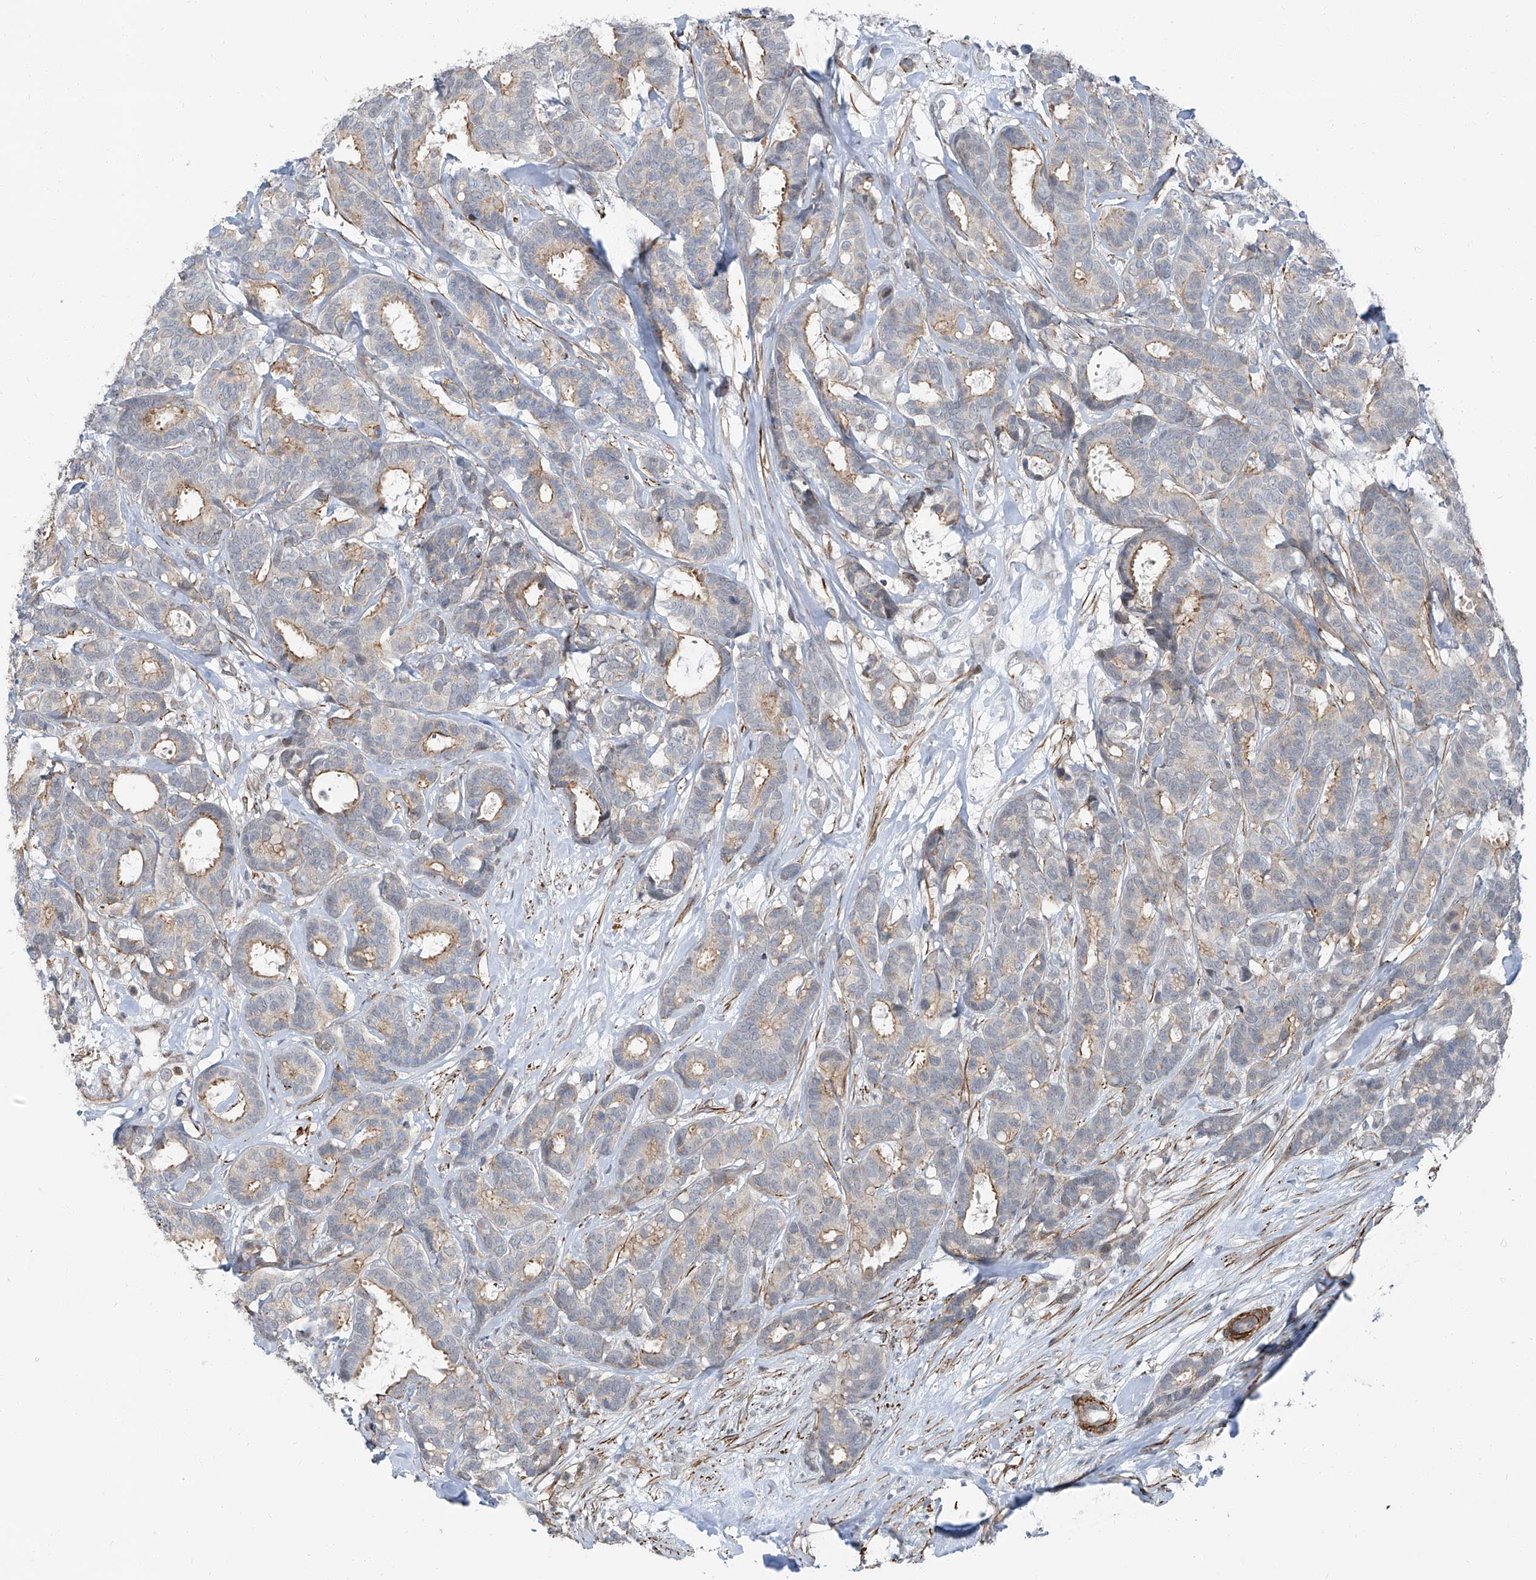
{"staining": {"intensity": "moderate", "quantity": "25%-75%", "location": "cytoplasmic/membranous"}, "tissue": "breast cancer", "cell_type": "Tumor cells", "image_type": "cancer", "snomed": [{"axis": "morphology", "description": "Duct carcinoma"}, {"axis": "topography", "description": "Breast"}], "caption": "Immunohistochemical staining of human breast cancer reveals moderate cytoplasmic/membranous protein staining in about 25%-75% of tumor cells.", "gene": "TXLNB", "patient": {"sex": "female", "age": 87}}